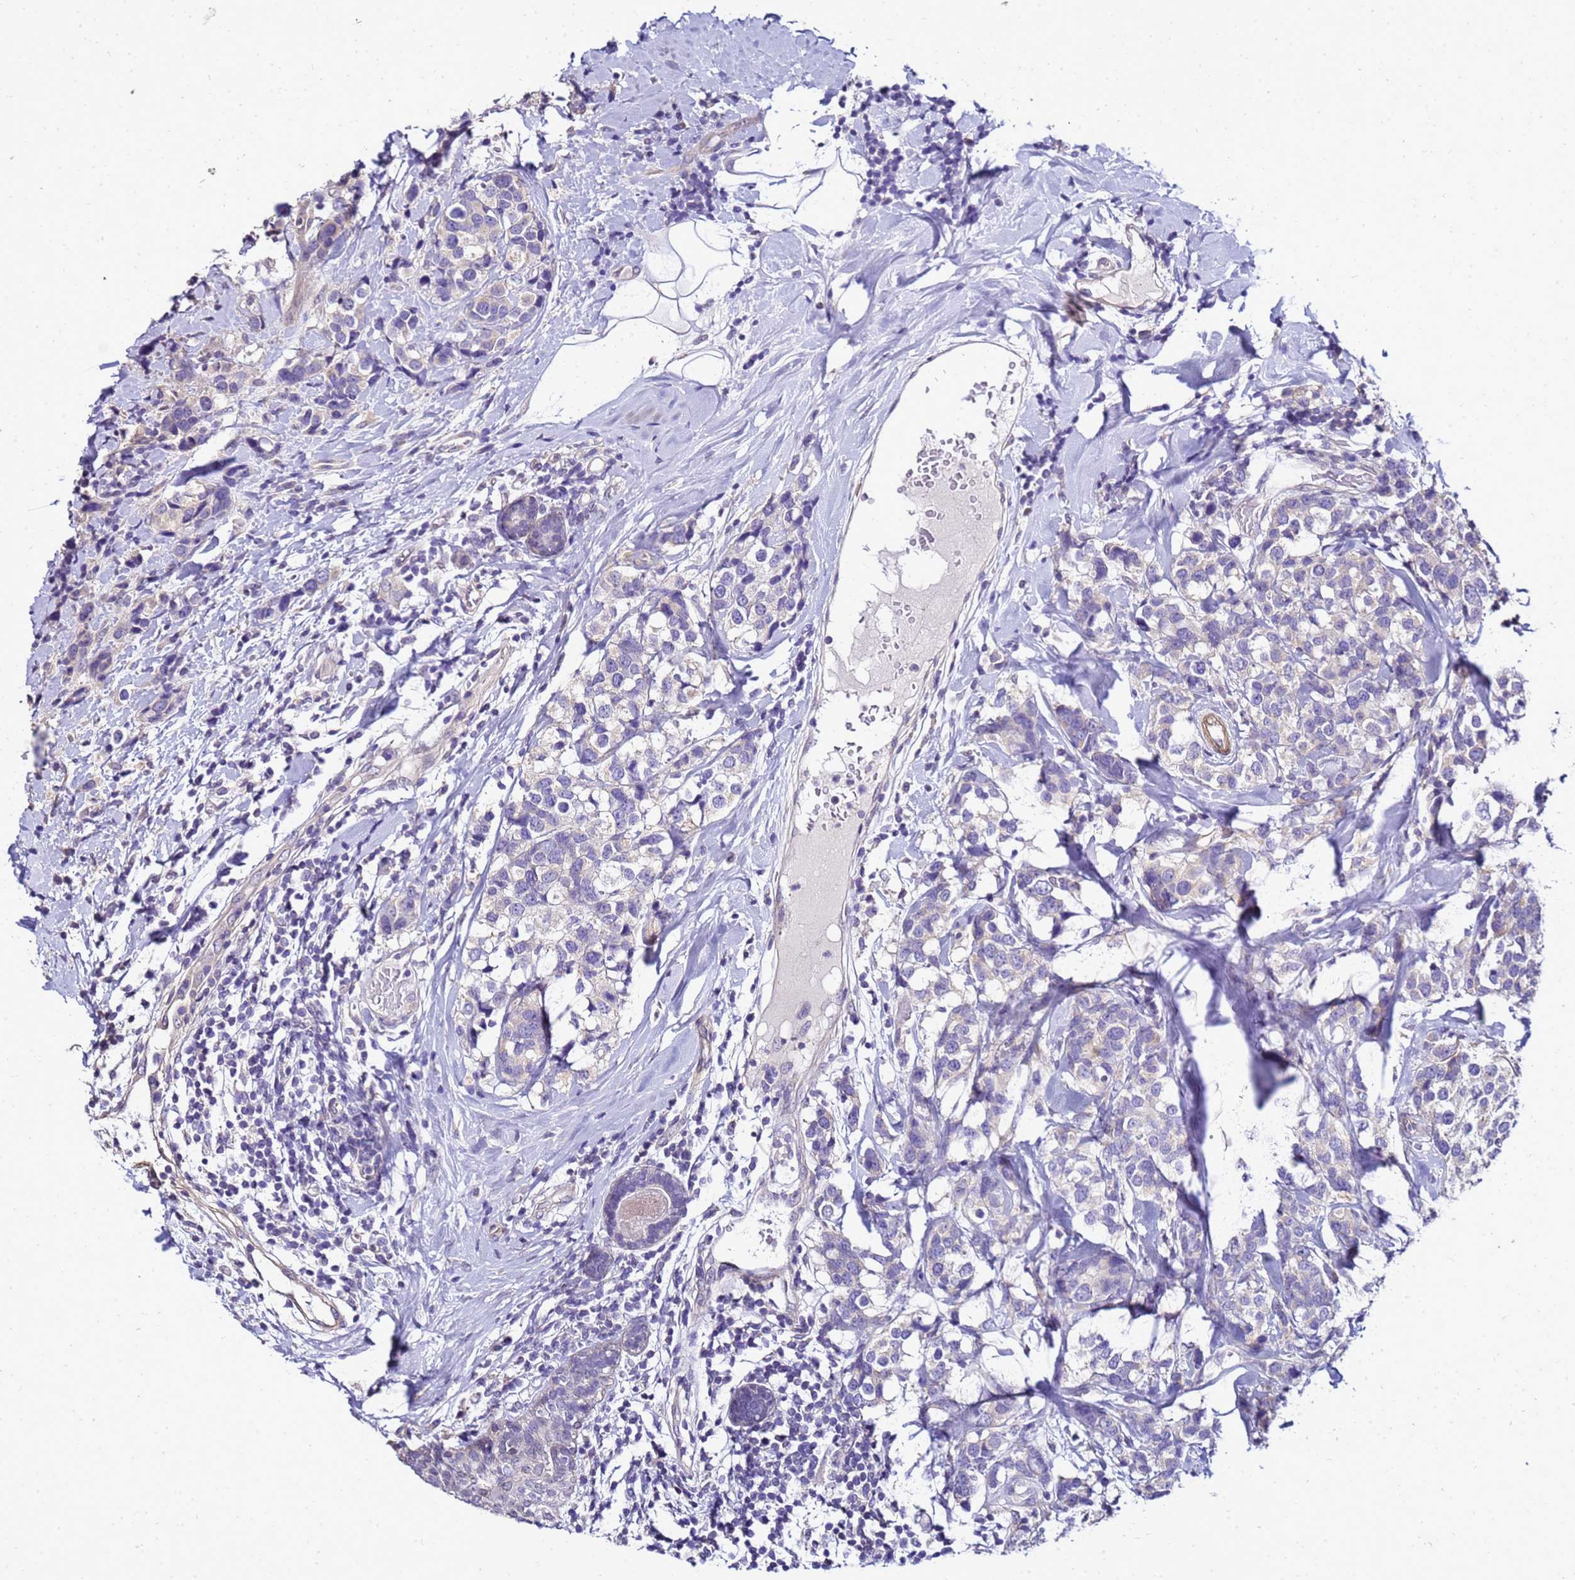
{"staining": {"intensity": "negative", "quantity": "none", "location": "none"}, "tissue": "breast cancer", "cell_type": "Tumor cells", "image_type": "cancer", "snomed": [{"axis": "morphology", "description": "Lobular carcinoma"}, {"axis": "topography", "description": "Breast"}], "caption": "This image is of breast cancer stained with immunohistochemistry (IHC) to label a protein in brown with the nuclei are counter-stained blue. There is no staining in tumor cells.", "gene": "FAM166B", "patient": {"sex": "female", "age": 59}}